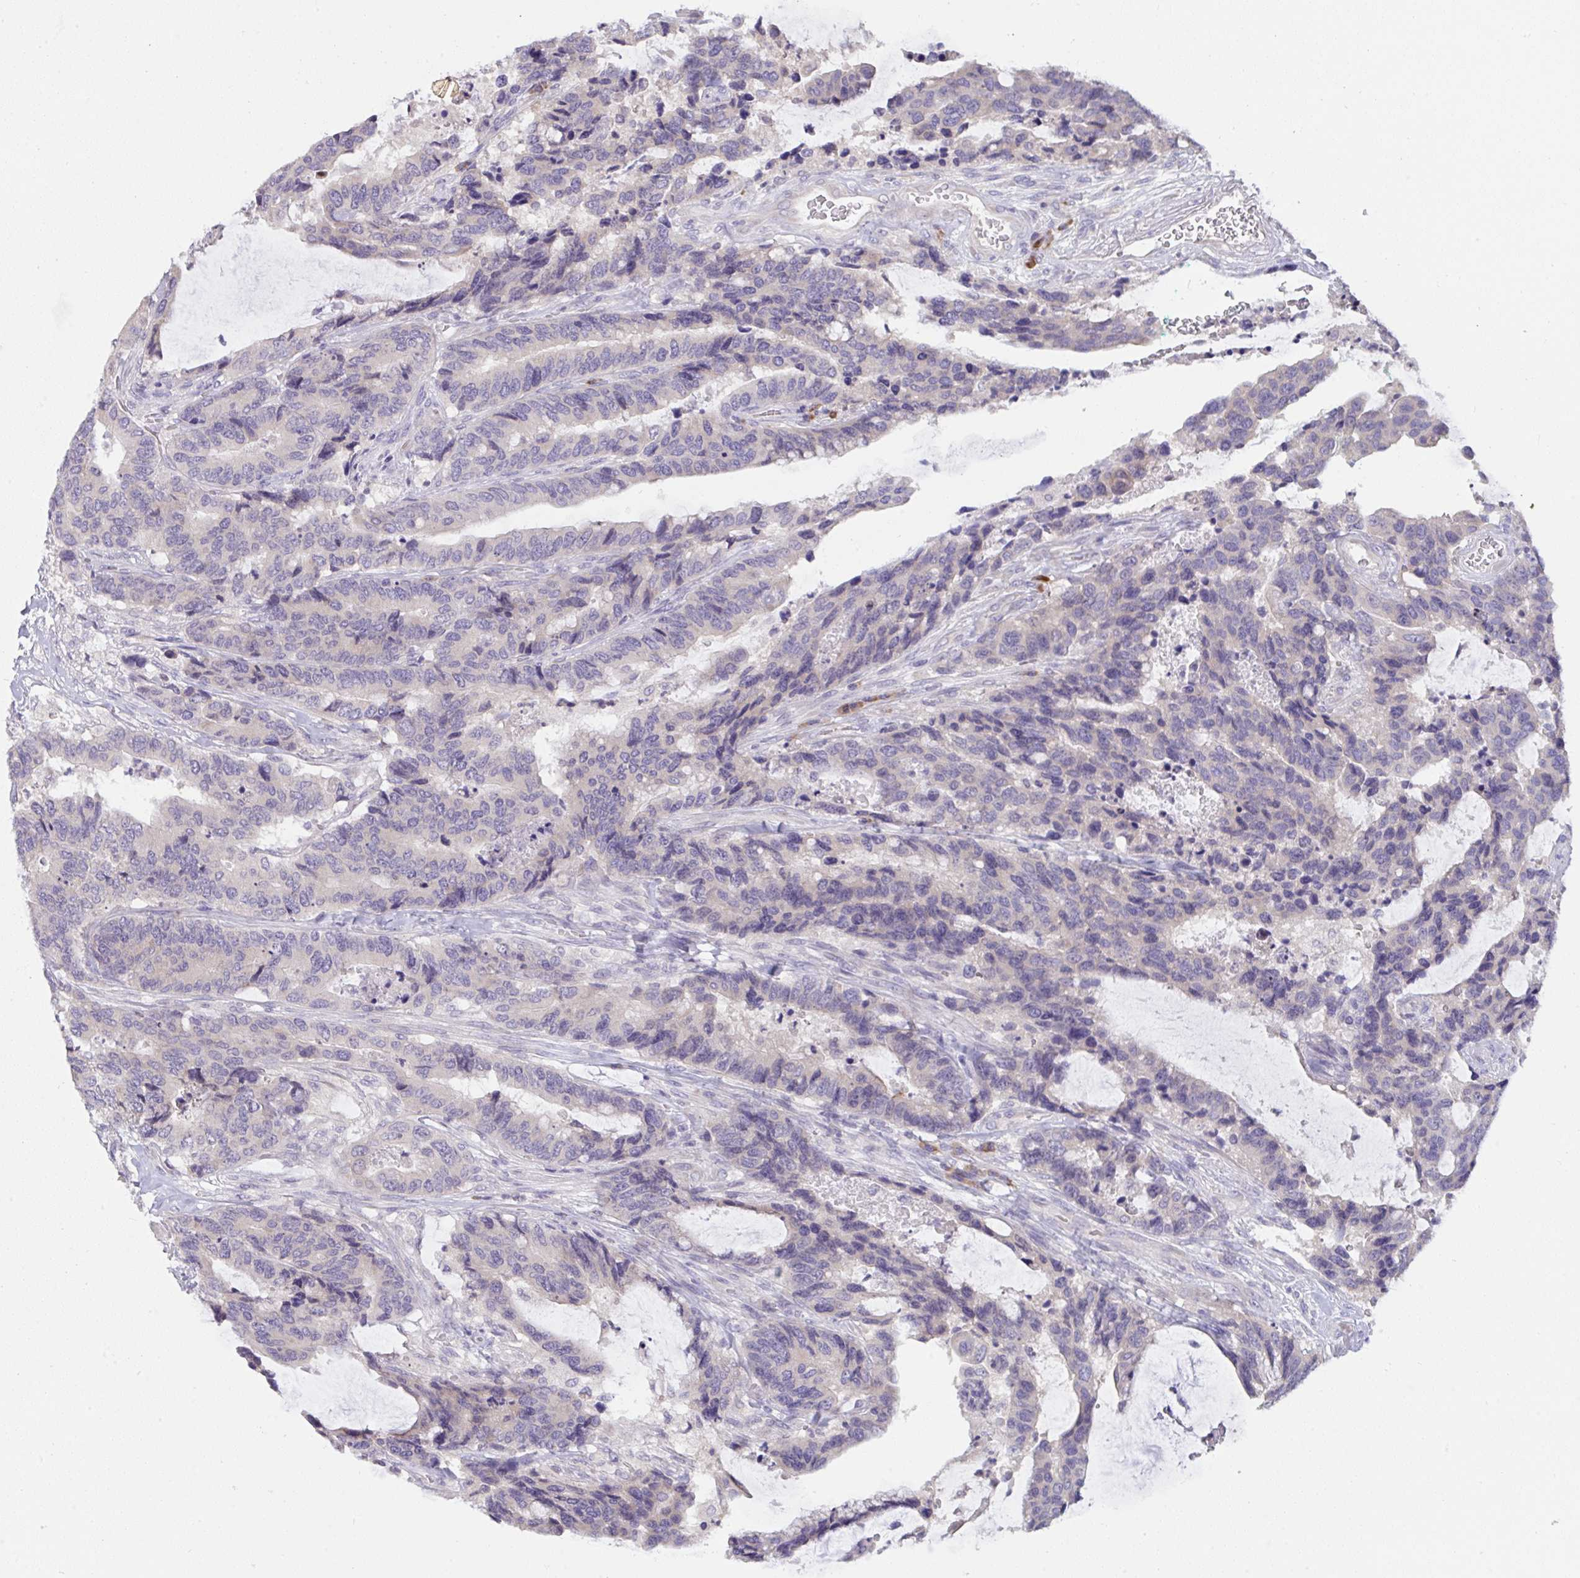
{"staining": {"intensity": "negative", "quantity": "none", "location": "none"}, "tissue": "colorectal cancer", "cell_type": "Tumor cells", "image_type": "cancer", "snomed": [{"axis": "morphology", "description": "Adenocarcinoma, NOS"}, {"axis": "topography", "description": "Rectum"}], "caption": "Human colorectal adenocarcinoma stained for a protein using immunohistochemistry (IHC) shows no positivity in tumor cells.", "gene": "TMEM41A", "patient": {"sex": "female", "age": 59}}